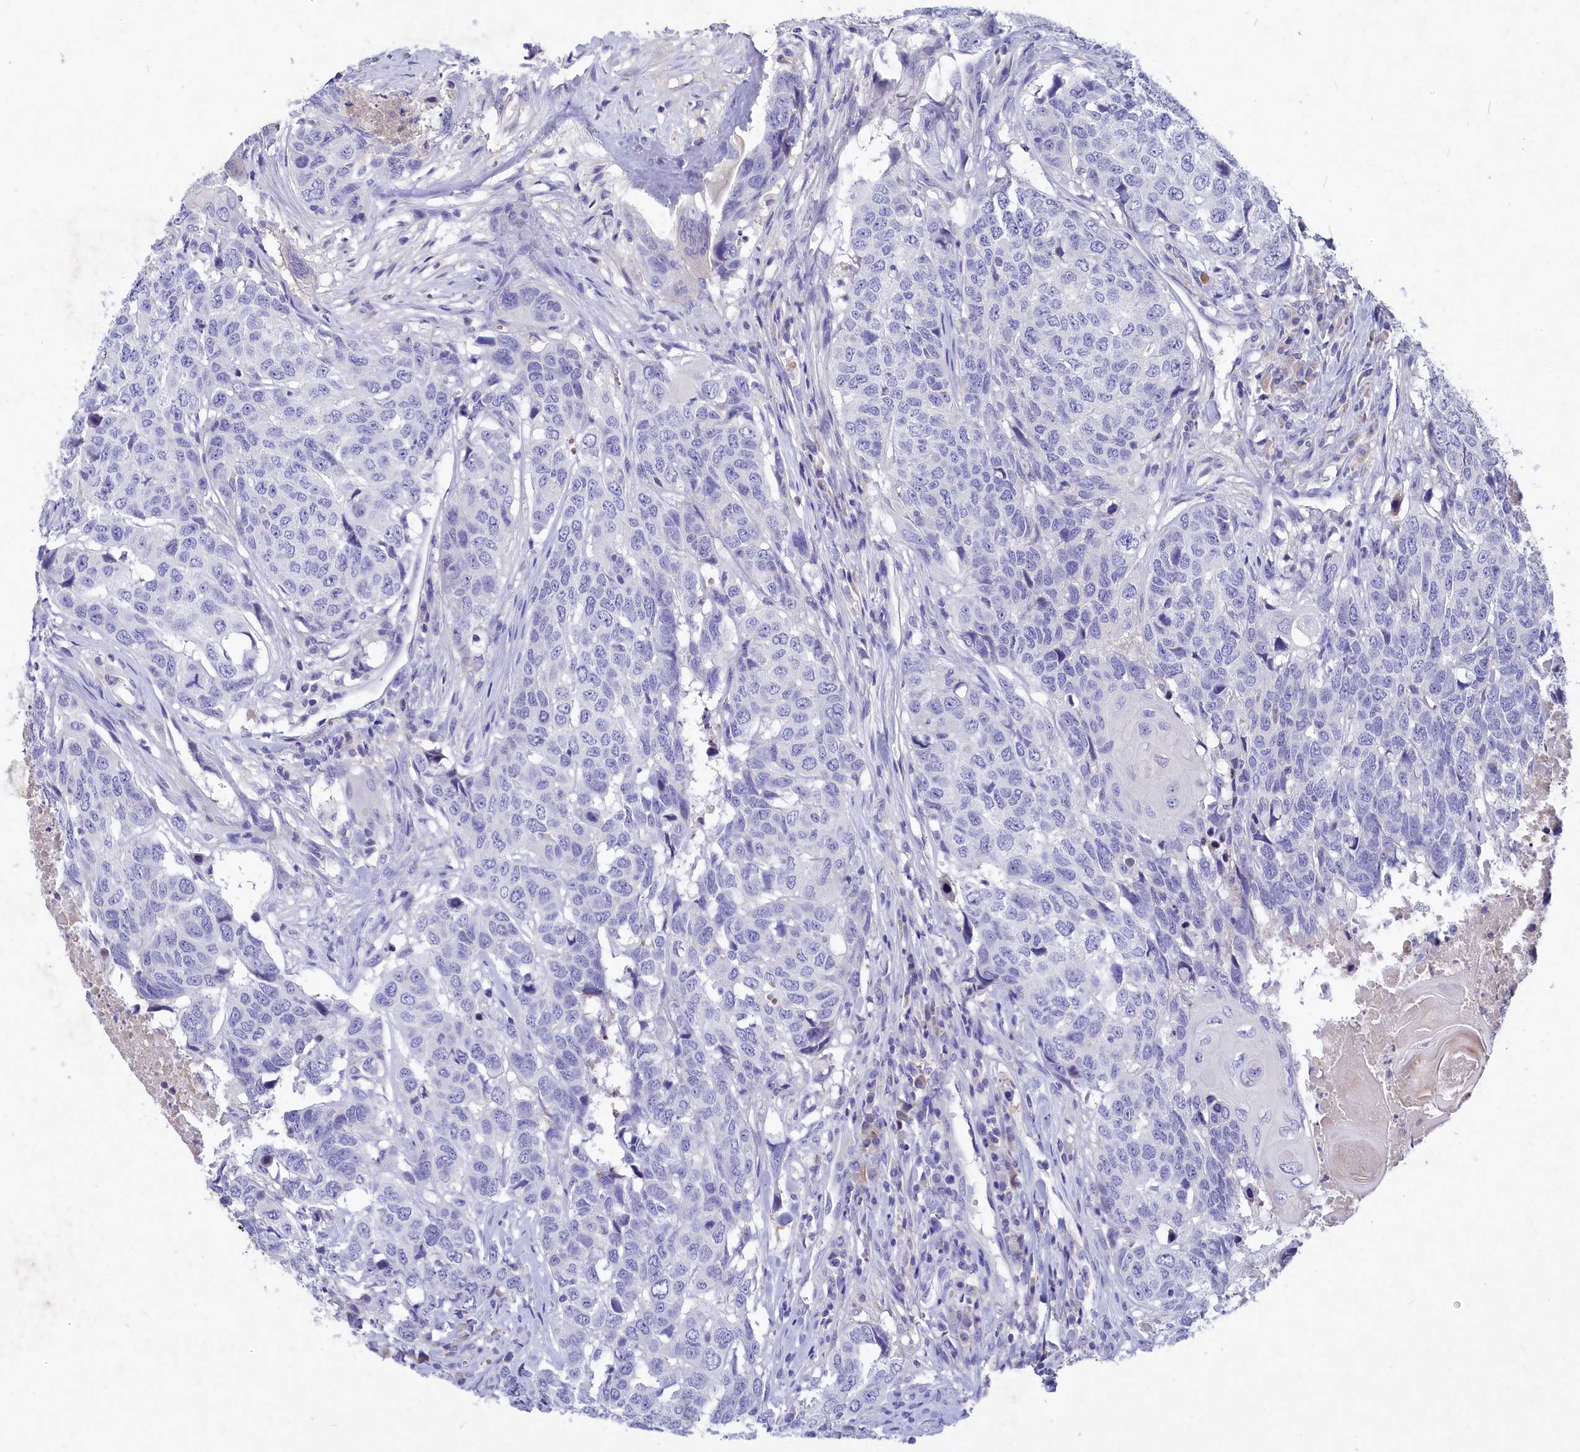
{"staining": {"intensity": "negative", "quantity": "none", "location": "none"}, "tissue": "head and neck cancer", "cell_type": "Tumor cells", "image_type": "cancer", "snomed": [{"axis": "morphology", "description": "Squamous cell carcinoma, NOS"}, {"axis": "topography", "description": "Head-Neck"}], "caption": "DAB immunohistochemical staining of human head and neck cancer (squamous cell carcinoma) demonstrates no significant positivity in tumor cells.", "gene": "DEFB119", "patient": {"sex": "male", "age": 66}}